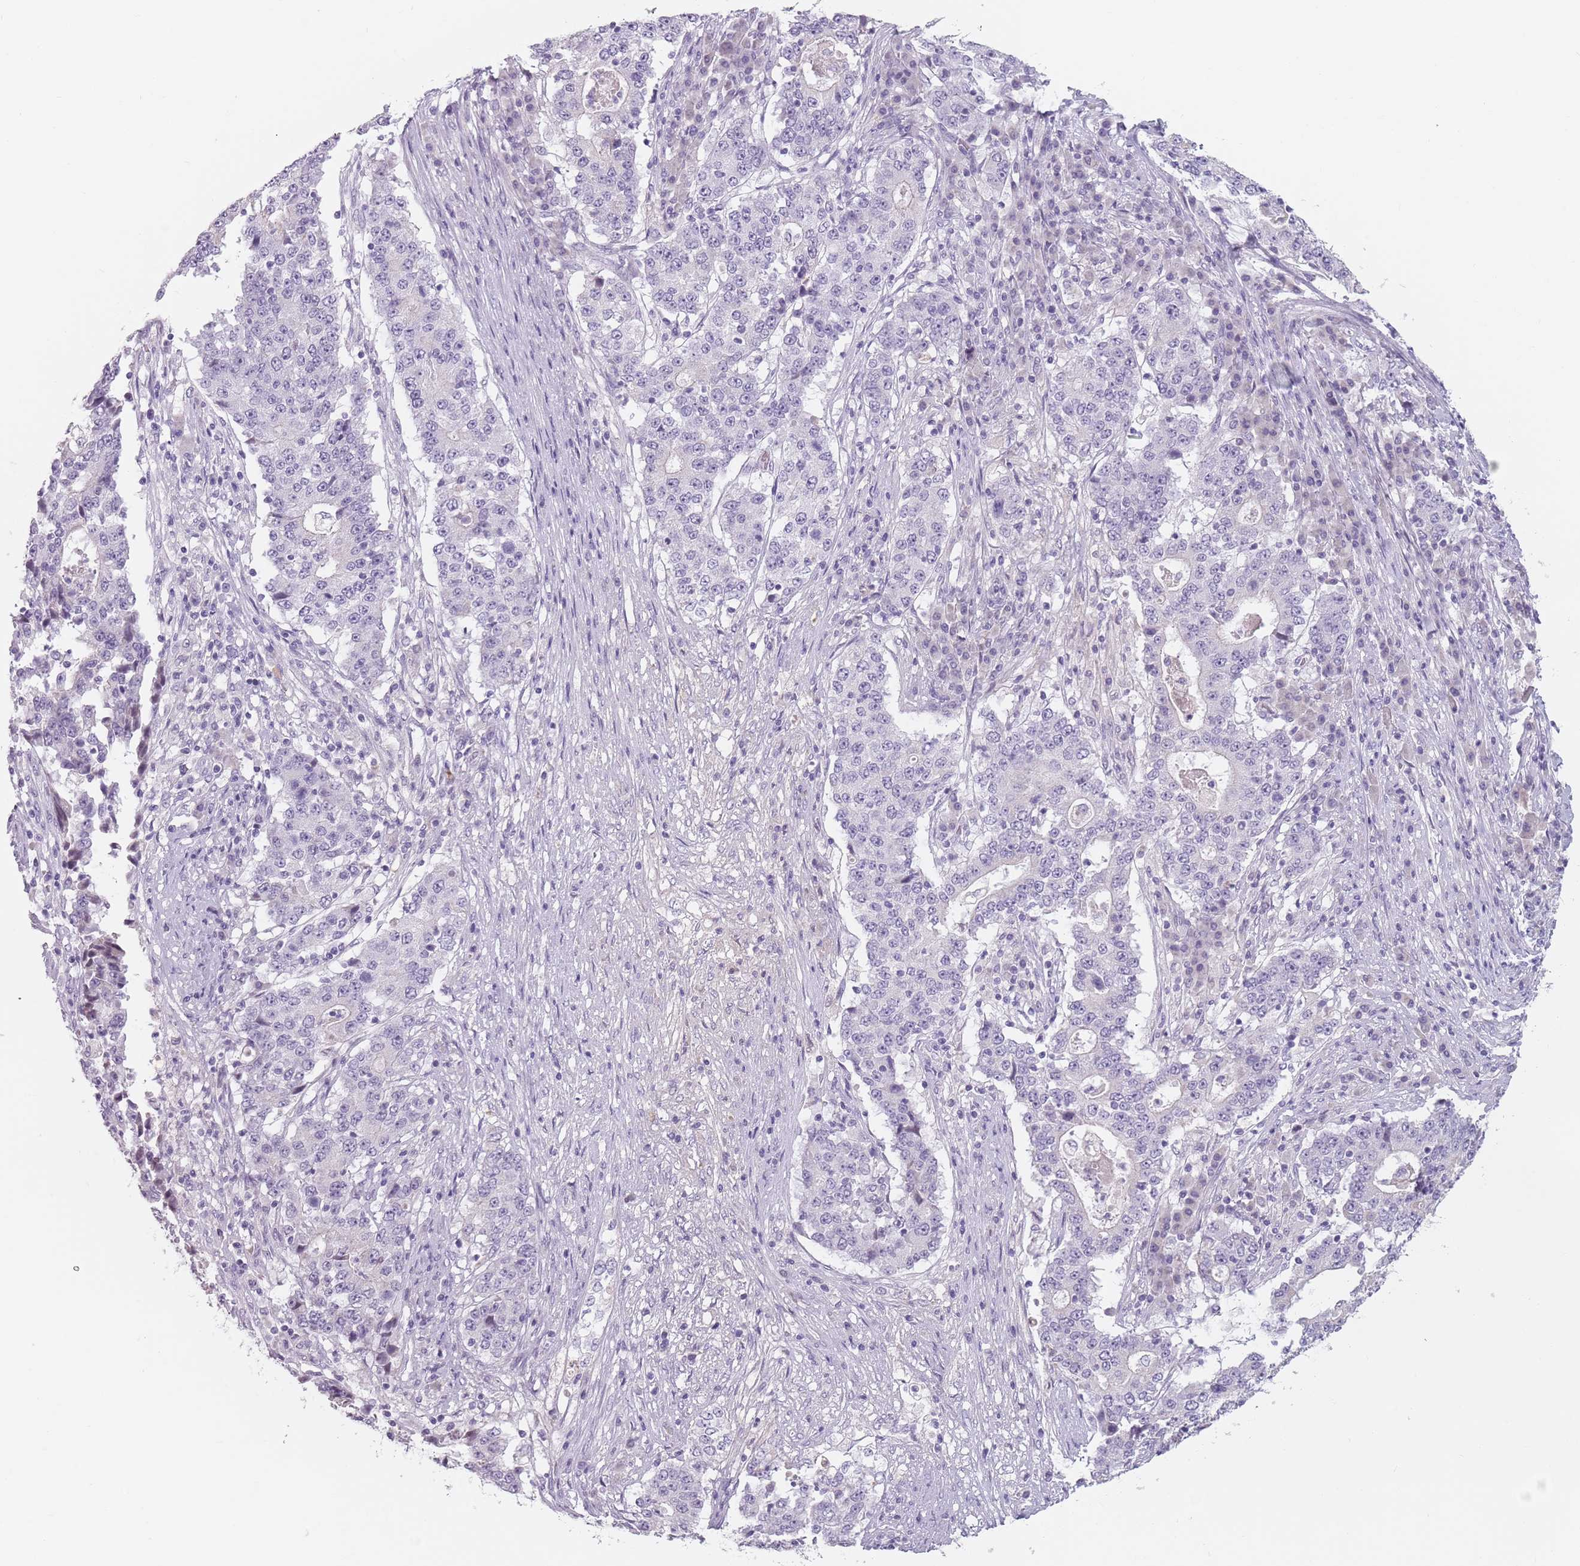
{"staining": {"intensity": "negative", "quantity": "none", "location": "none"}, "tissue": "stomach cancer", "cell_type": "Tumor cells", "image_type": "cancer", "snomed": [{"axis": "morphology", "description": "Adenocarcinoma, NOS"}, {"axis": "topography", "description": "Stomach"}], "caption": "IHC histopathology image of neoplastic tissue: stomach adenocarcinoma stained with DAB (3,3'-diaminobenzidine) shows no significant protein positivity in tumor cells.", "gene": "CEP19", "patient": {"sex": "male", "age": 59}}